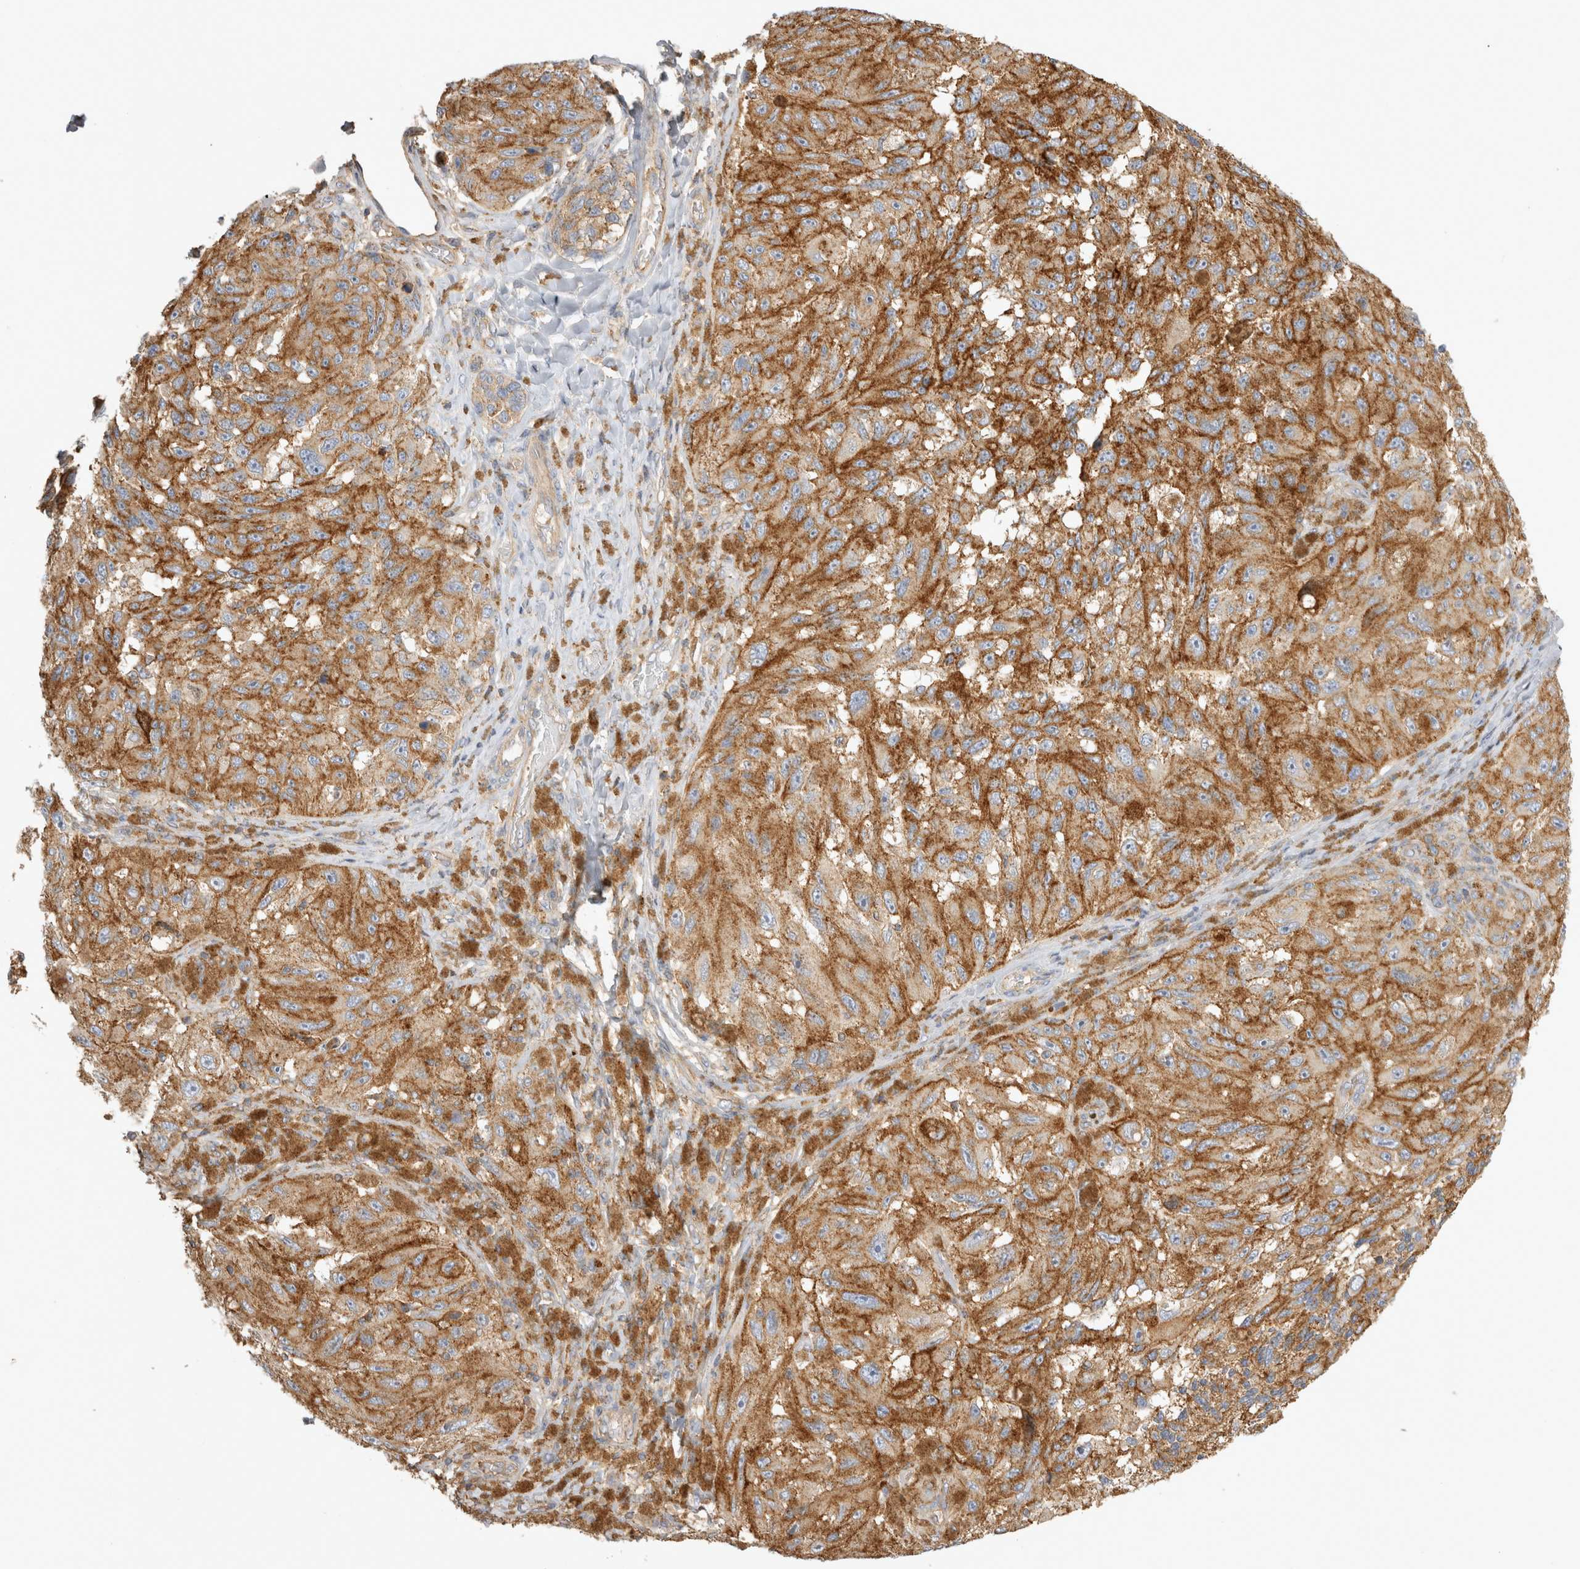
{"staining": {"intensity": "moderate", "quantity": ">75%", "location": "cytoplasmic/membranous"}, "tissue": "melanoma", "cell_type": "Tumor cells", "image_type": "cancer", "snomed": [{"axis": "morphology", "description": "Malignant melanoma, NOS"}, {"axis": "topography", "description": "Skin"}], "caption": "There is medium levels of moderate cytoplasmic/membranous staining in tumor cells of malignant melanoma, as demonstrated by immunohistochemical staining (brown color).", "gene": "CHMP6", "patient": {"sex": "female", "age": 73}}